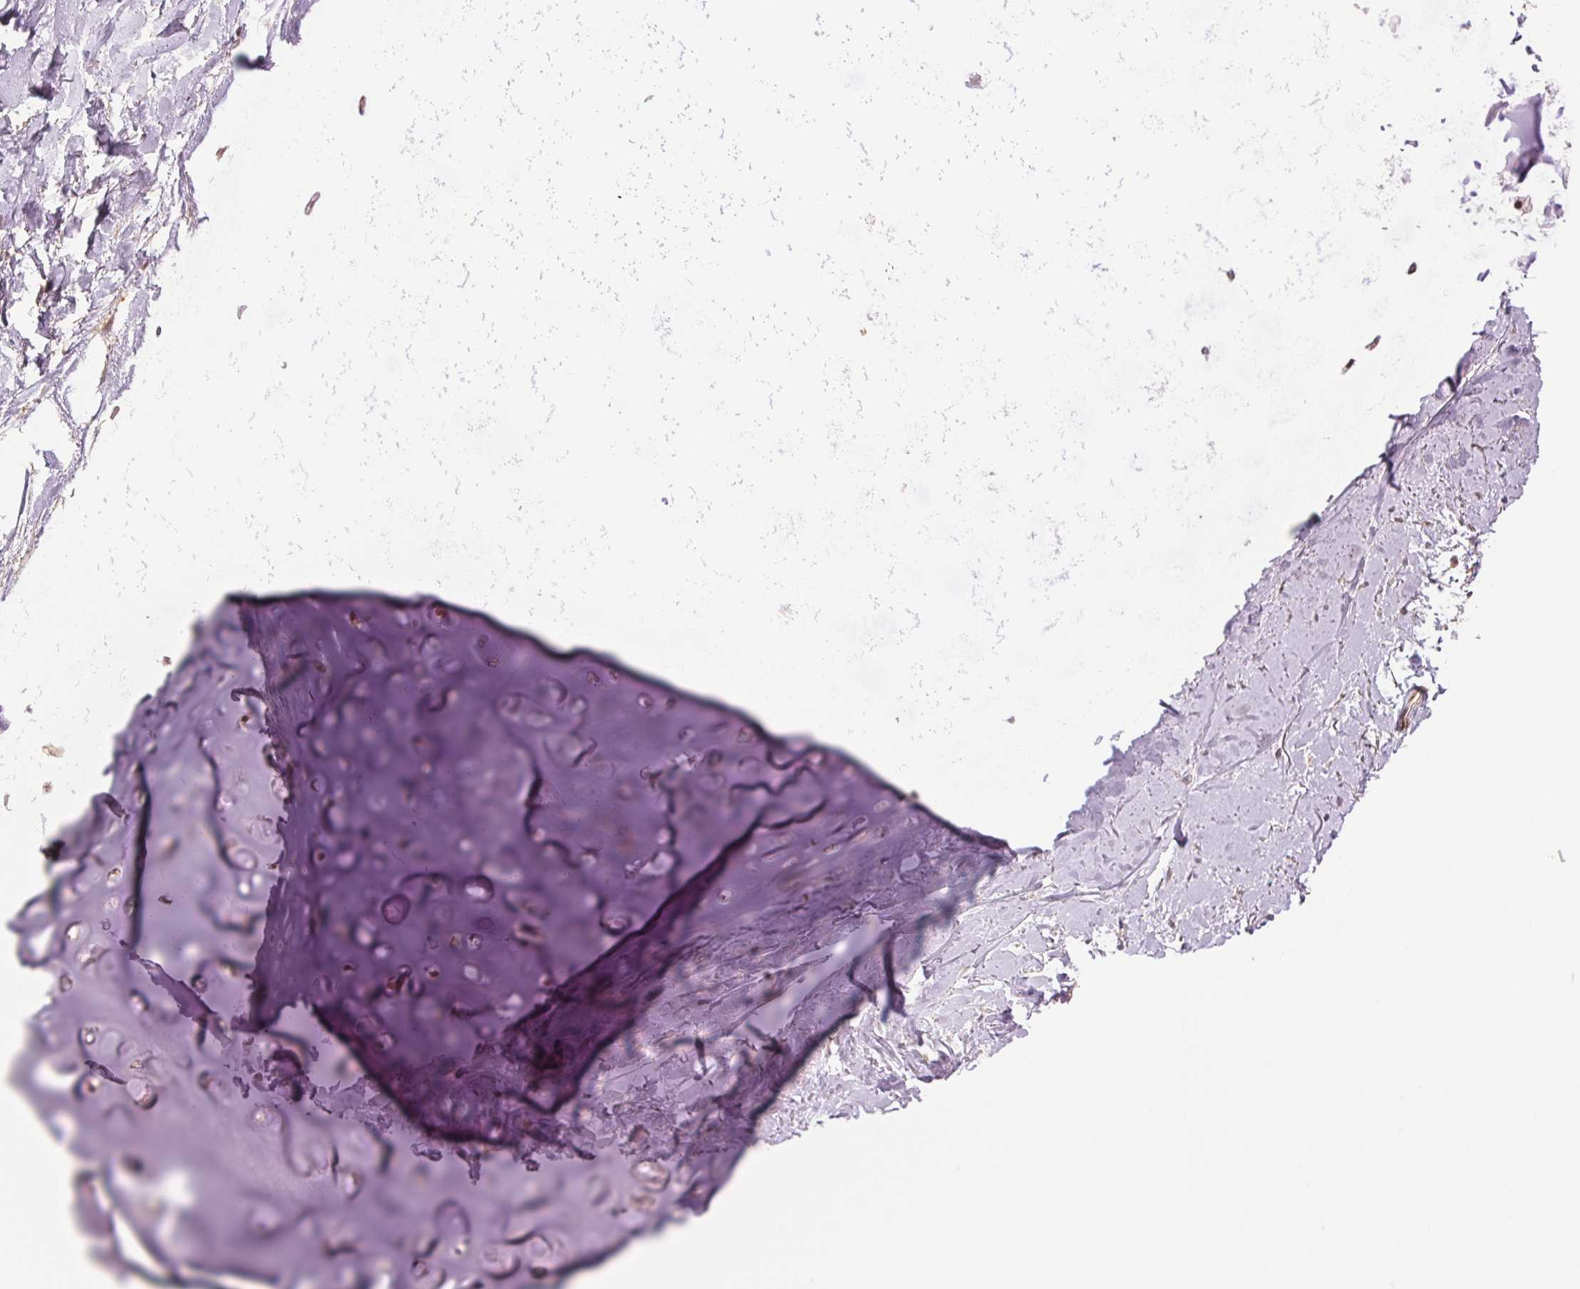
{"staining": {"intensity": "moderate", "quantity": "<25%", "location": "cytoplasmic/membranous,nuclear"}, "tissue": "adipose tissue", "cell_type": "Adipocytes", "image_type": "normal", "snomed": [{"axis": "morphology", "description": "Normal tissue, NOS"}, {"axis": "topography", "description": "Cartilage tissue"}, {"axis": "topography", "description": "Bronchus"}], "caption": "Moderate cytoplasmic/membranous,nuclear positivity for a protein is appreciated in approximately <25% of adipocytes of benign adipose tissue using immunohistochemistry.", "gene": "BTF3L4", "patient": {"sex": "female", "age": 79}}